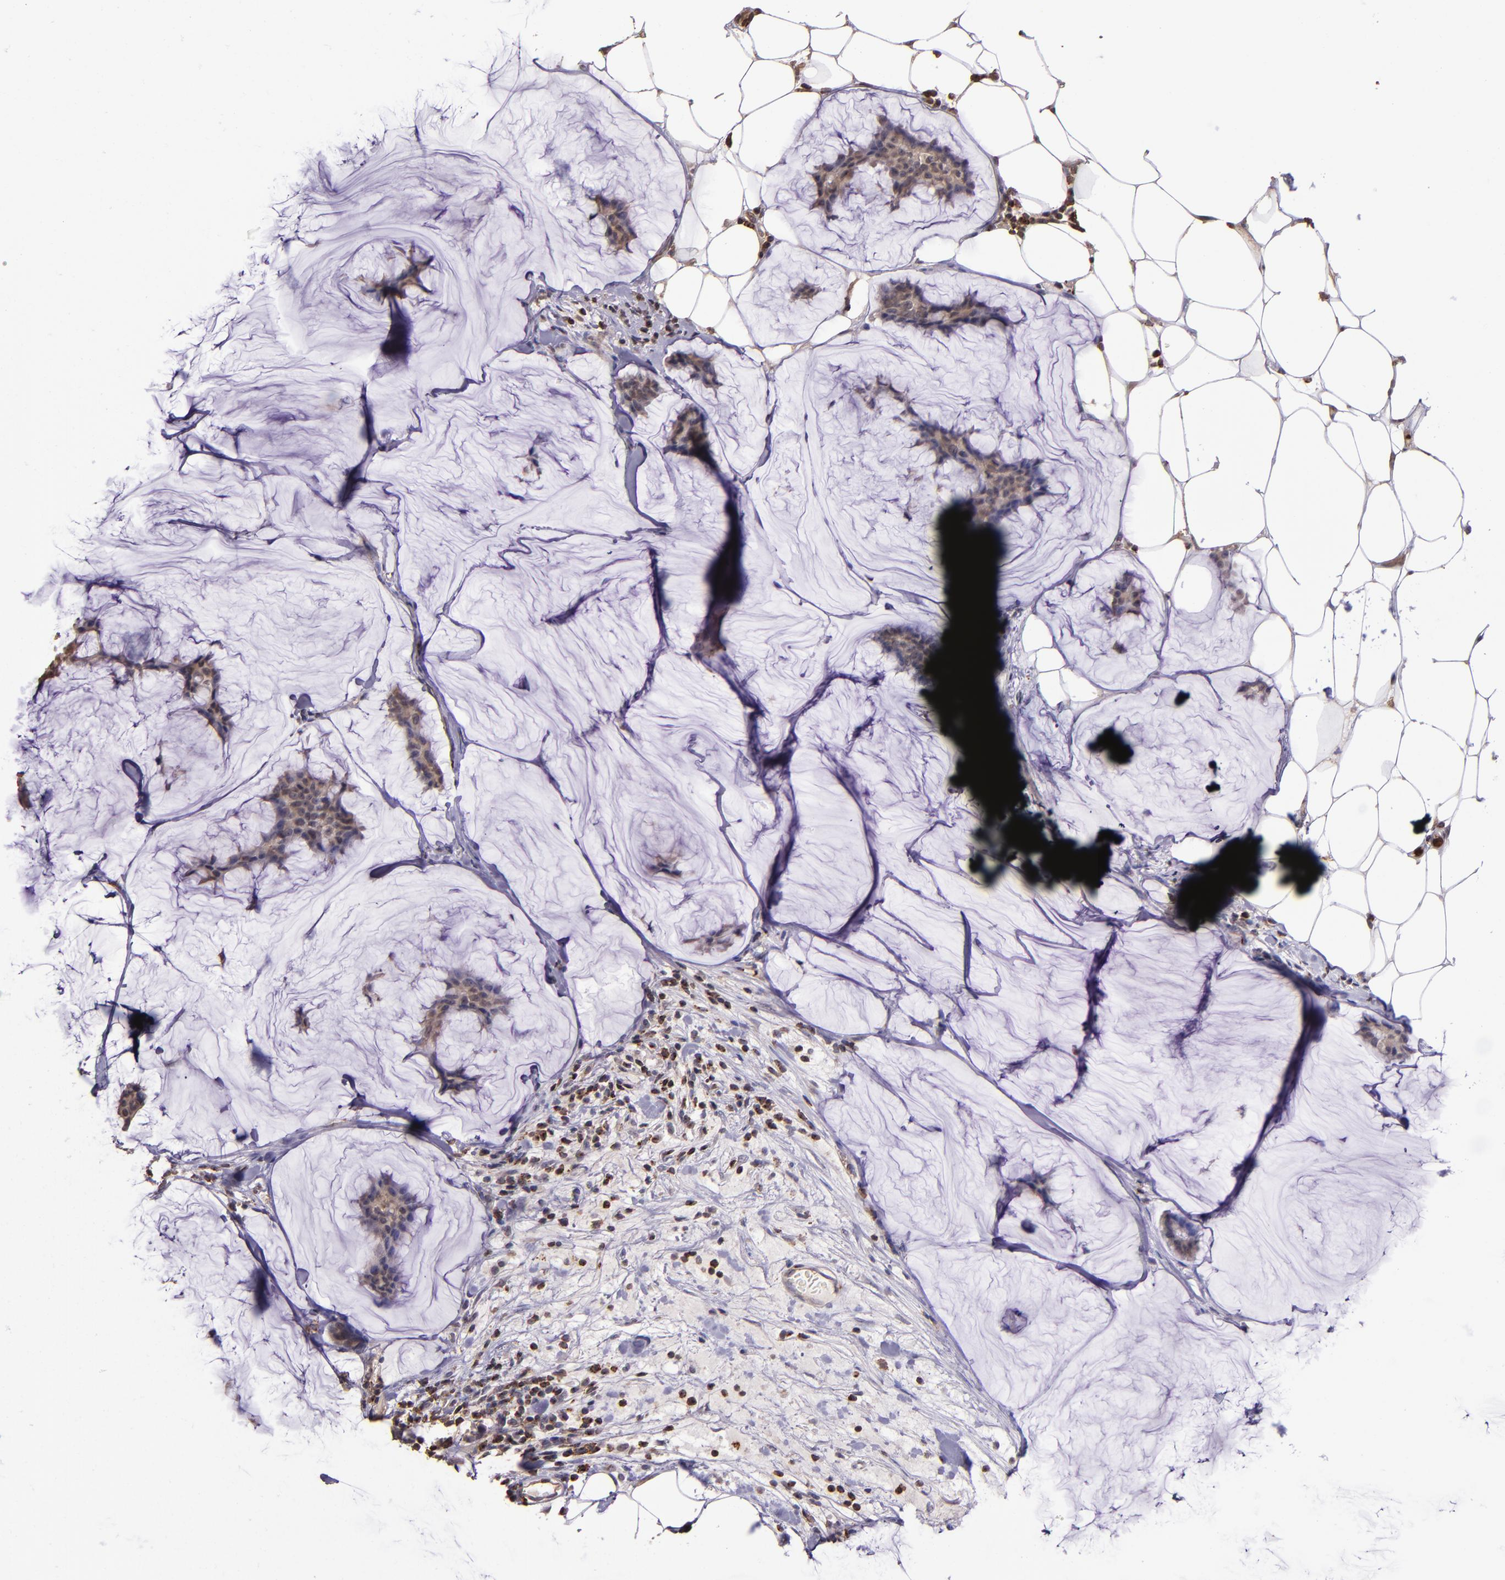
{"staining": {"intensity": "moderate", "quantity": ">75%", "location": "cytoplasmic/membranous"}, "tissue": "breast cancer", "cell_type": "Tumor cells", "image_type": "cancer", "snomed": [{"axis": "morphology", "description": "Duct carcinoma"}, {"axis": "topography", "description": "Breast"}], "caption": "IHC of breast cancer (invasive ductal carcinoma) shows medium levels of moderate cytoplasmic/membranous expression in about >75% of tumor cells. The staining was performed using DAB (3,3'-diaminobenzidine), with brown indicating positive protein expression. Nuclei are stained blue with hematoxylin.", "gene": "SLC2A3", "patient": {"sex": "female", "age": 93}}